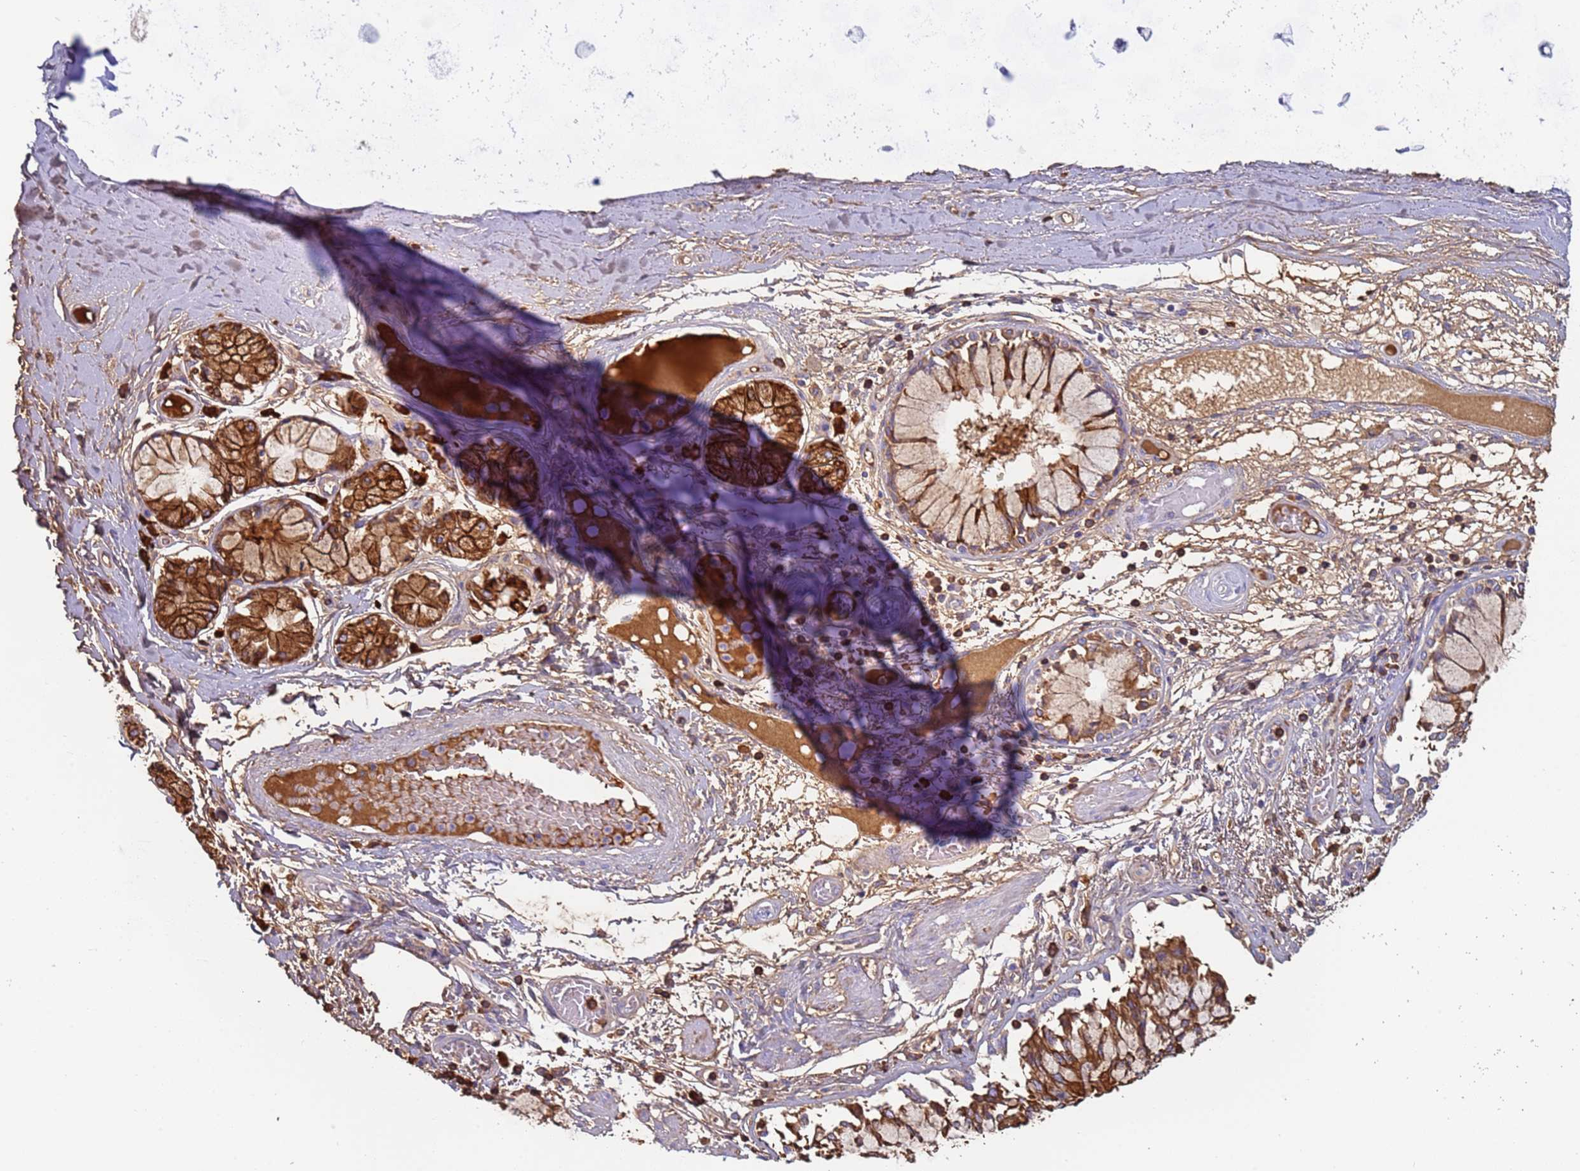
{"staining": {"intensity": "moderate", "quantity": "25%-75%", "location": "cytoplasmic/membranous"}, "tissue": "adipose tissue", "cell_type": "Adipocytes", "image_type": "normal", "snomed": [{"axis": "morphology", "description": "Normal tissue, NOS"}, {"axis": "topography", "description": "Cartilage tissue"}, {"axis": "topography", "description": "Bronchus"}, {"axis": "topography", "description": "Lung"}, {"axis": "topography", "description": "Peripheral nerve tissue"}], "caption": "Adipocytes demonstrate moderate cytoplasmic/membranous expression in approximately 25%-75% of cells in unremarkable adipose tissue. Using DAB (3,3'-diaminobenzidine) (brown) and hematoxylin (blue) stains, captured at high magnification using brightfield microscopy.", "gene": "CYSLTR2", "patient": {"sex": "female", "age": 49}}